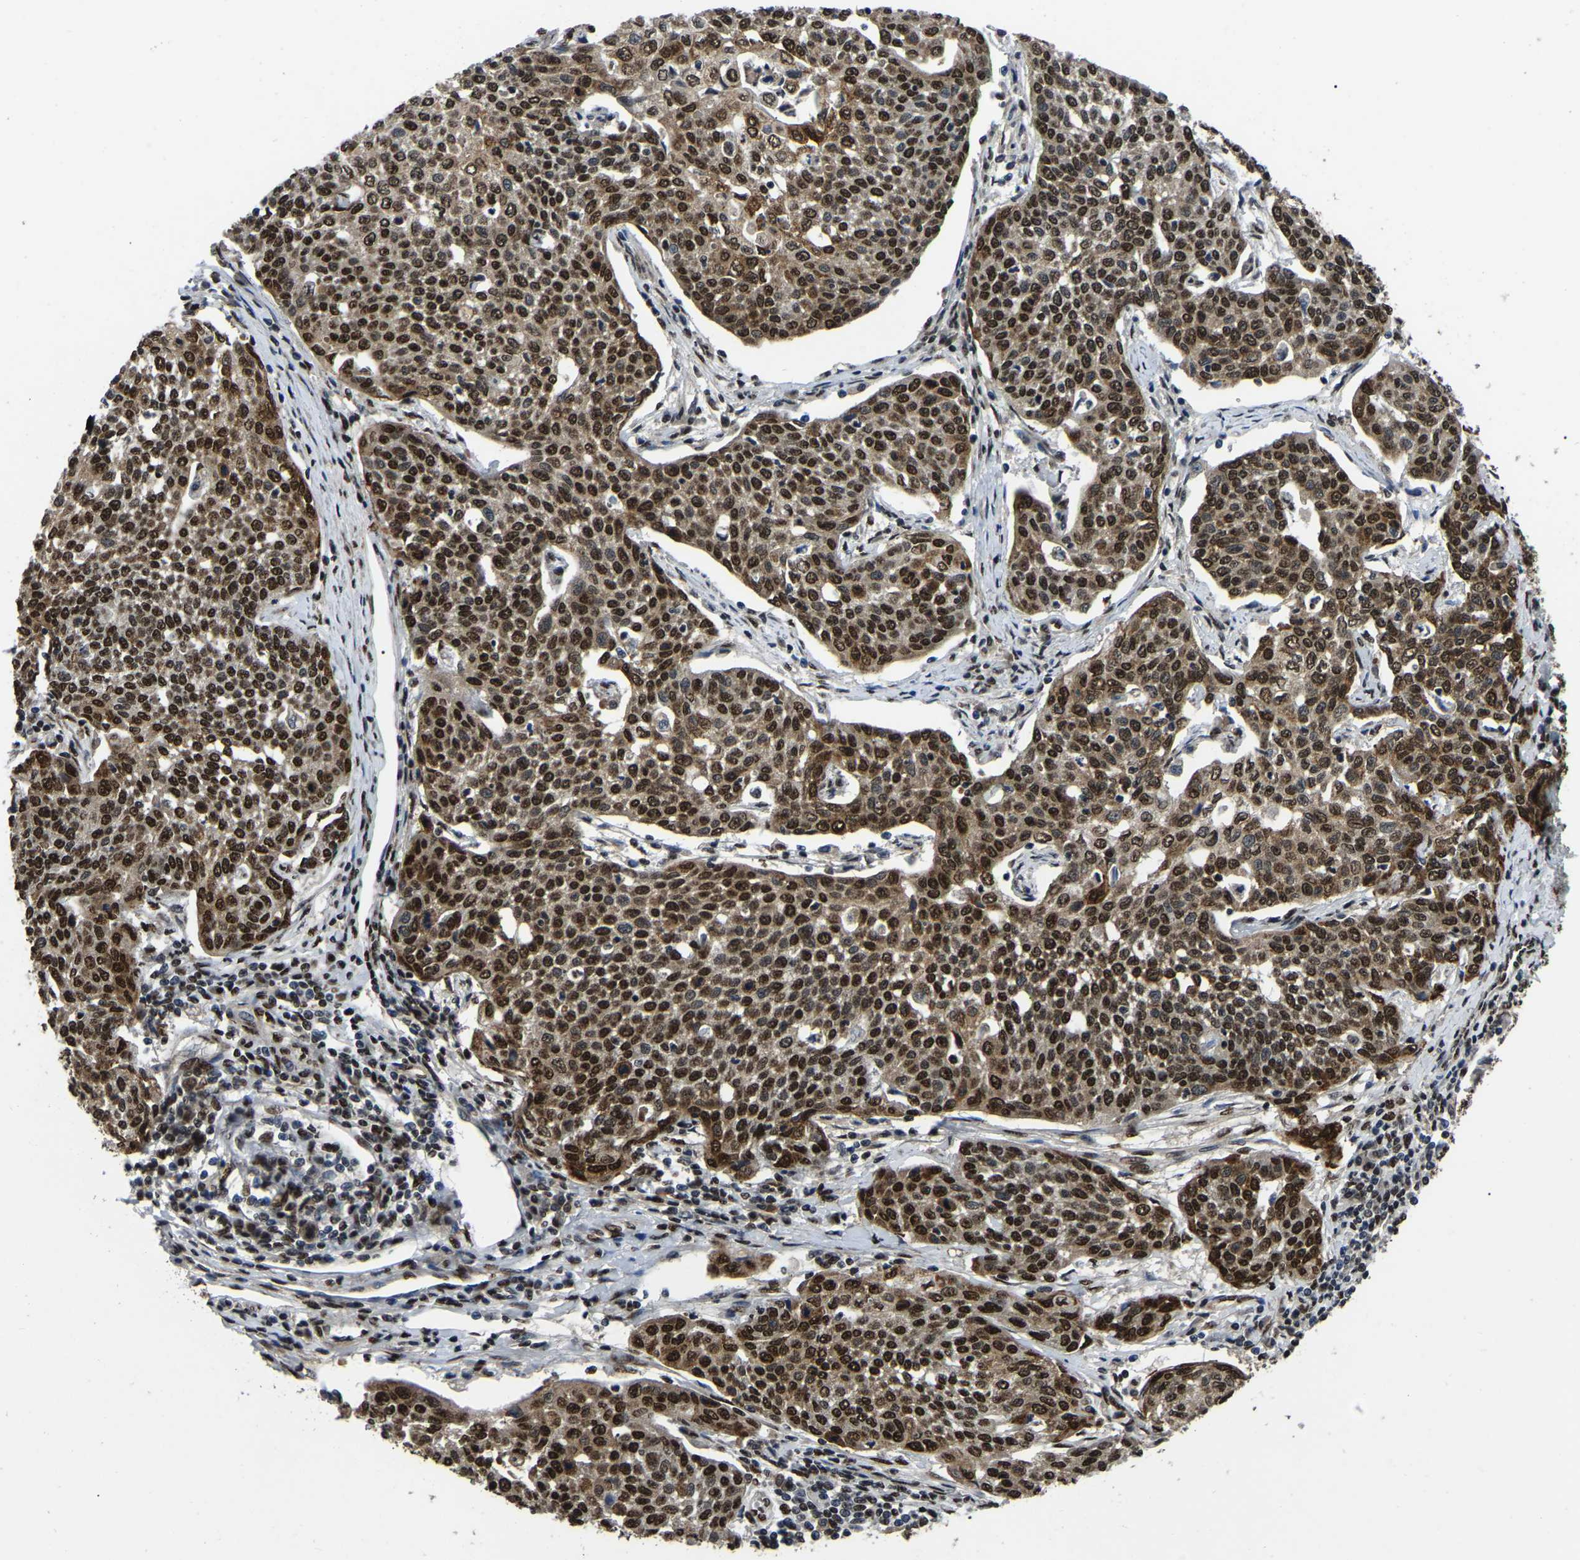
{"staining": {"intensity": "strong", "quantity": ">75%", "location": "cytoplasmic/membranous,nuclear"}, "tissue": "cervical cancer", "cell_type": "Tumor cells", "image_type": "cancer", "snomed": [{"axis": "morphology", "description": "Squamous cell carcinoma, NOS"}, {"axis": "topography", "description": "Cervix"}], "caption": "The immunohistochemical stain highlights strong cytoplasmic/membranous and nuclear positivity in tumor cells of cervical cancer tissue. The staining was performed using DAB (3,3'-diaminobenzidine), with brown indicating positive protein expression. Nuclei are stained blue with hematoxylin.", "gene": "TRIM35", "patient": {"sex": "female", "age": 34}}